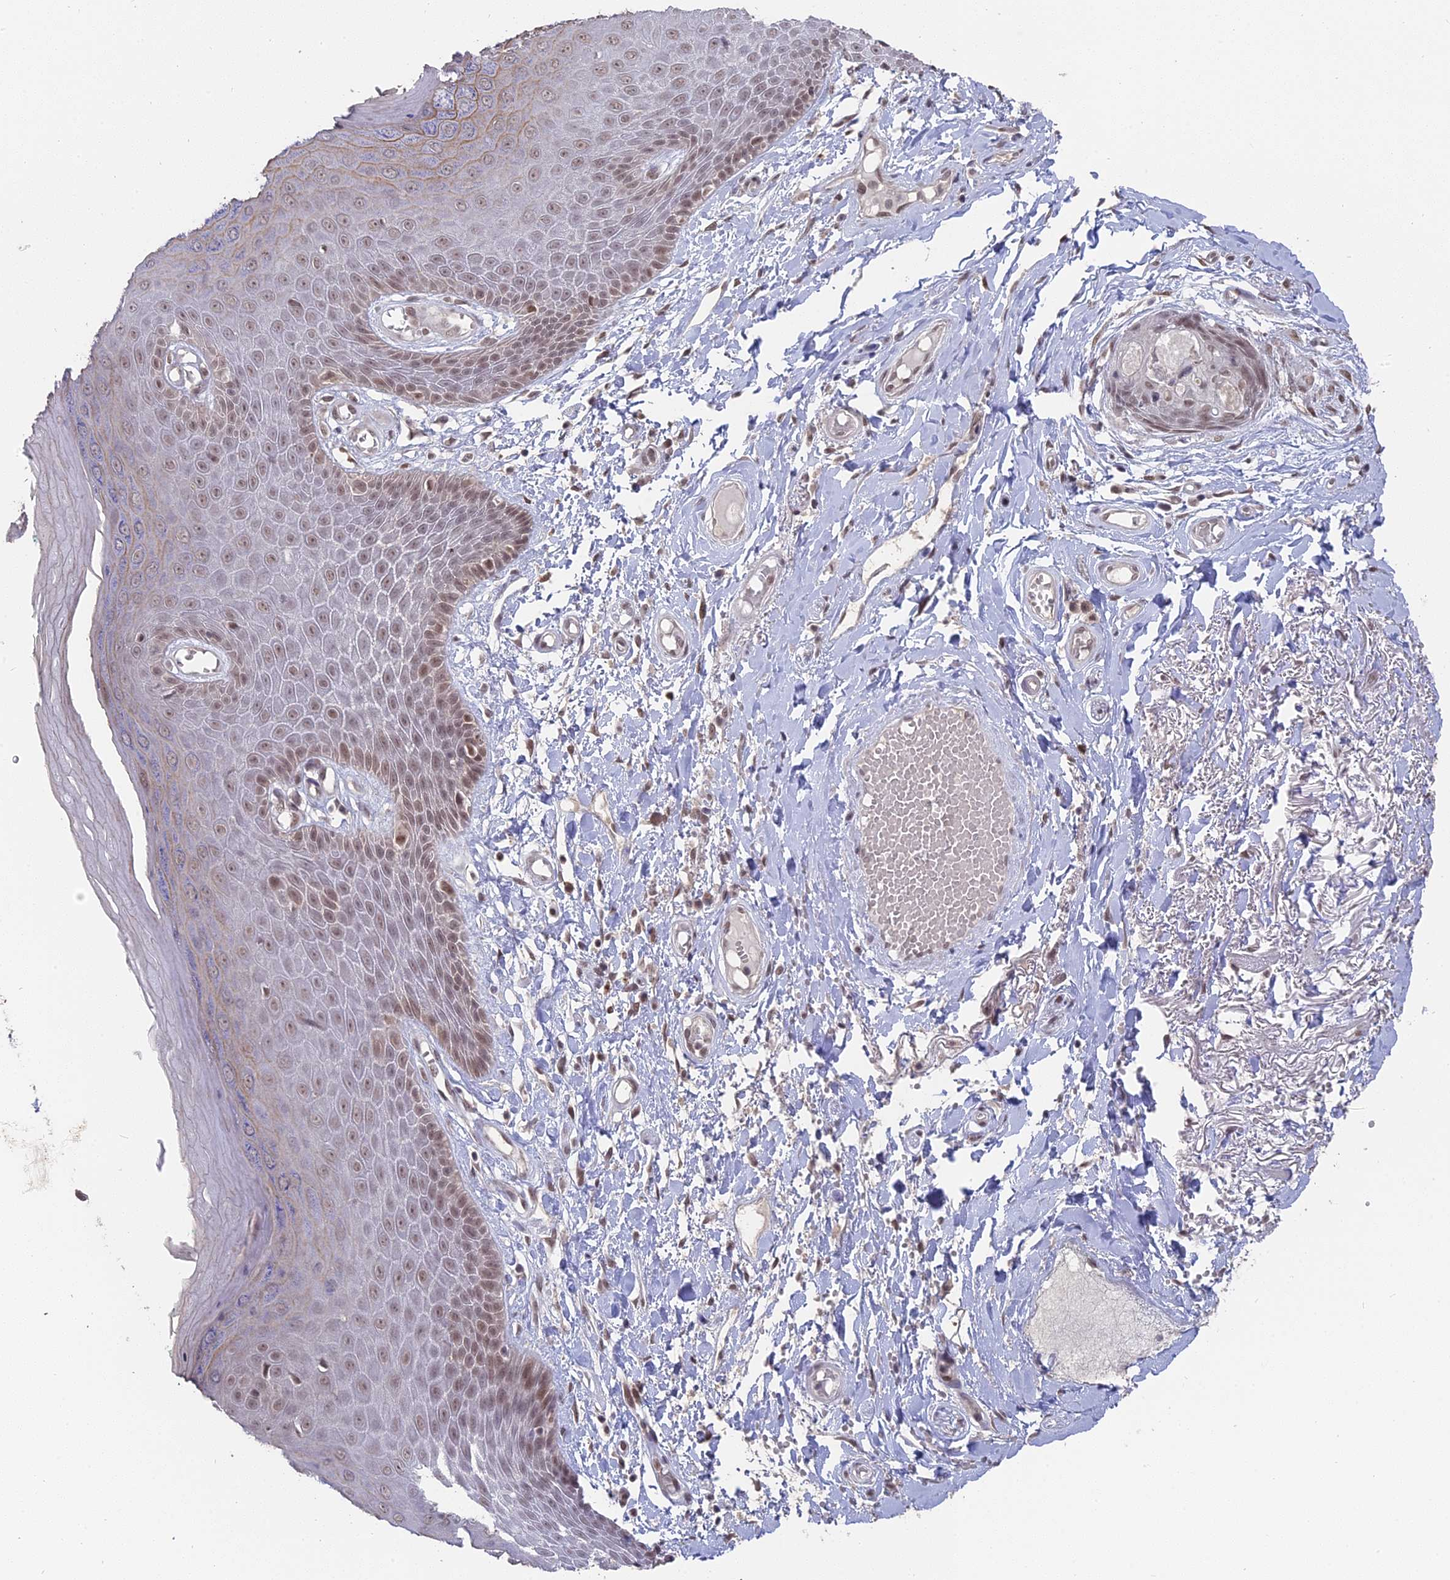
{"staining": {"intensity": "moderate", "quantity": "25%-75%", "location": "cytoplasmic/membranous,nuclear"}, "tissue": "skin", "cell_type": "Epidermal cells", "image_type": "normal", "snomed": [{"axis": "morphology", "description": "Normal tissue, NOS"}, {"axis": "topography", "description": "Anal"}], "caption": "A high-resolution histopathology image shows immunohistochemistry staining of unremarkable skin, which demonstrates moderate cytoplasmic/membranous,nuclear positivity in about 25%-75% of epidermal cells. (brown staining indicates protein expression, while blue staining denotes nuclei).", "gene": "NR1H3", "patient": {"sex": "male", "age": 78}}